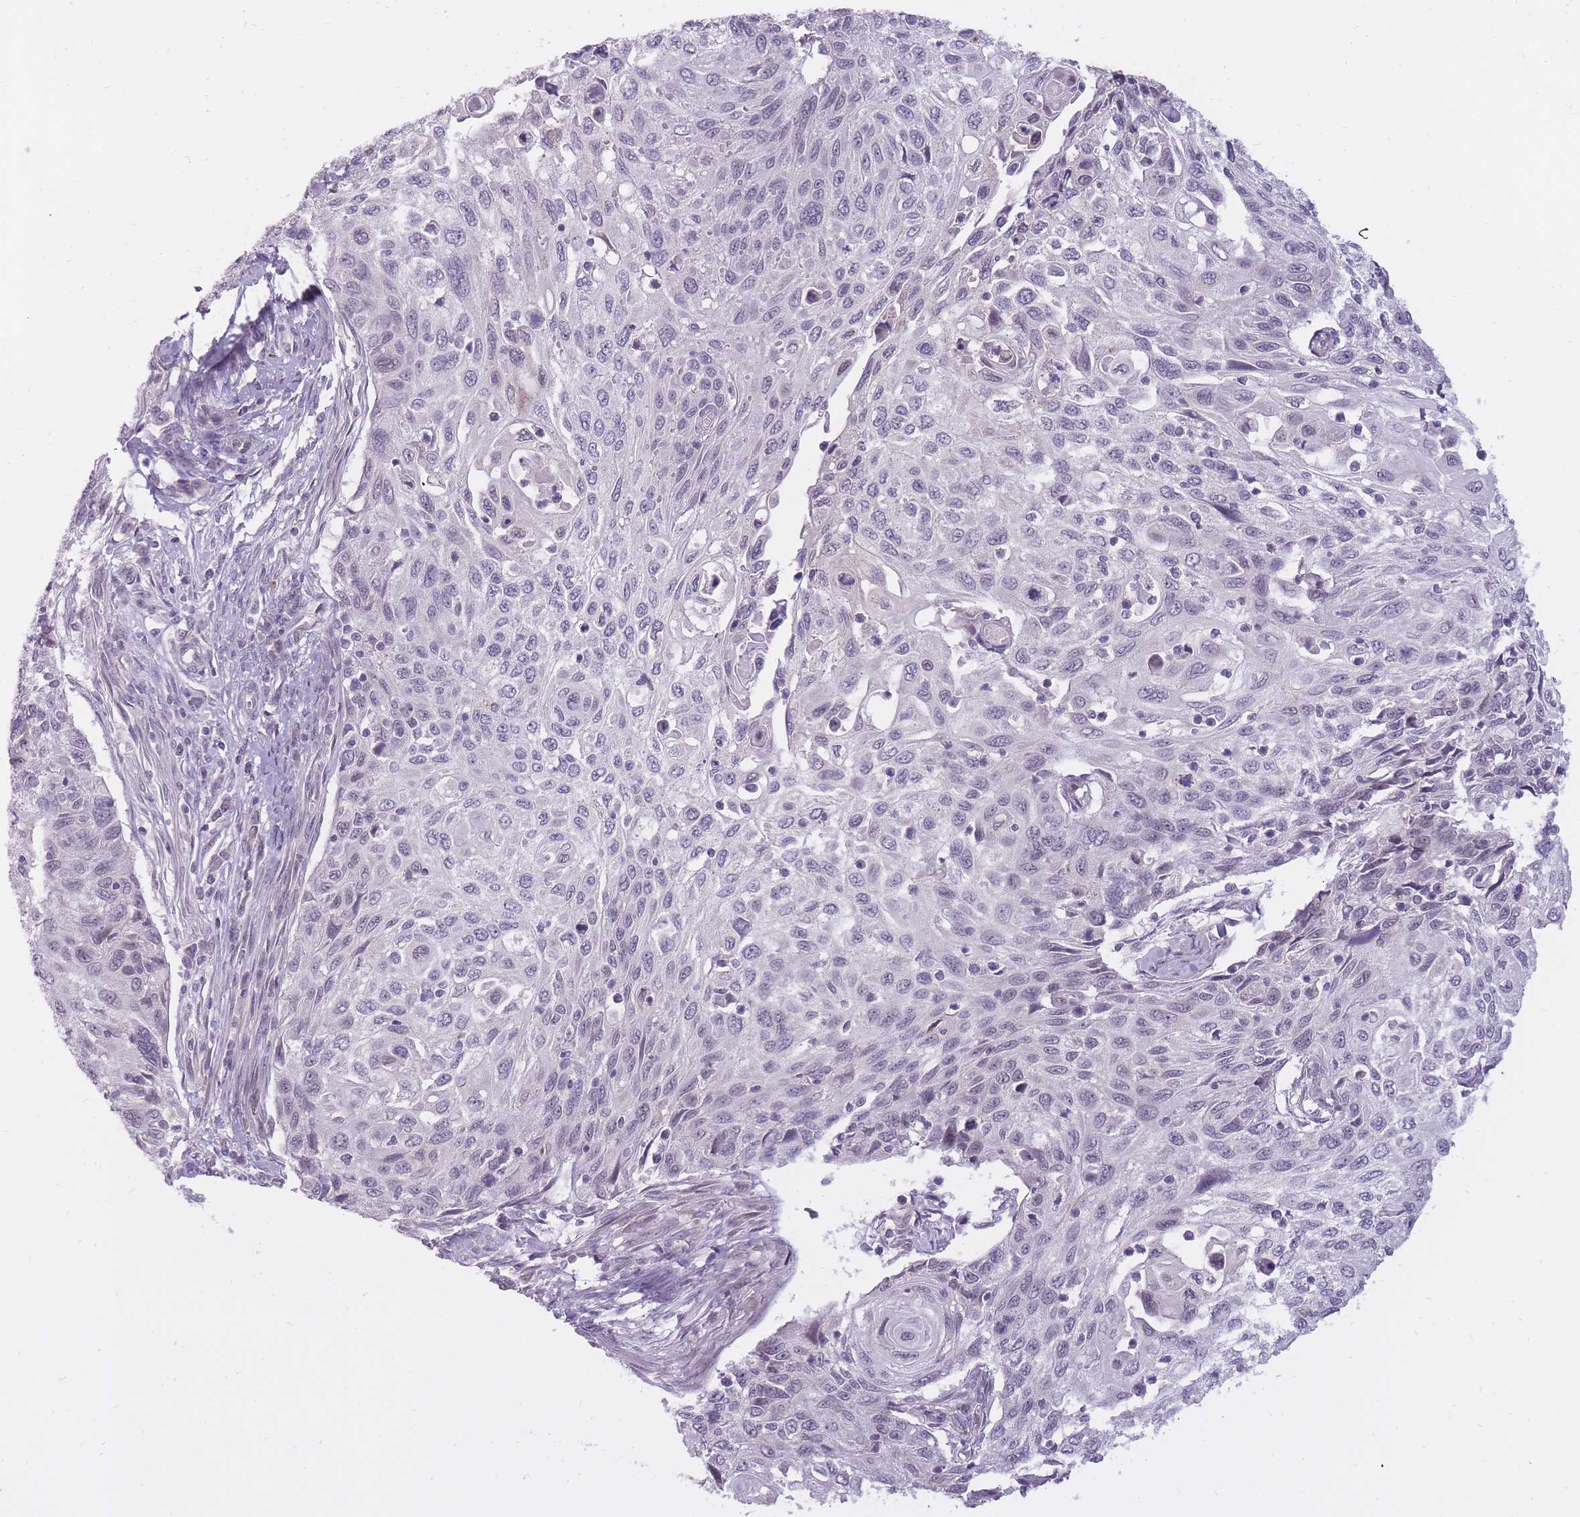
{"staining": {"intensity": "negative", "quantity": "none", "location": "none"}, "tissue": "cervical cancer", "cell_type": "Tumor cells", "image_type": "cancer", "snomed": [{"axis": "morphology", "description": "Squamous cell carcinoma, NOS"}, {"axis": "topography", "description": "Cervix"}], "caption": "Immunohistochemistry of human cervical cancer (squamous cell carcinoma) demonstrates no positivity in tumor cells.", "gene": "POMZP3", "patient": {"sex": "female", "age": 70}}